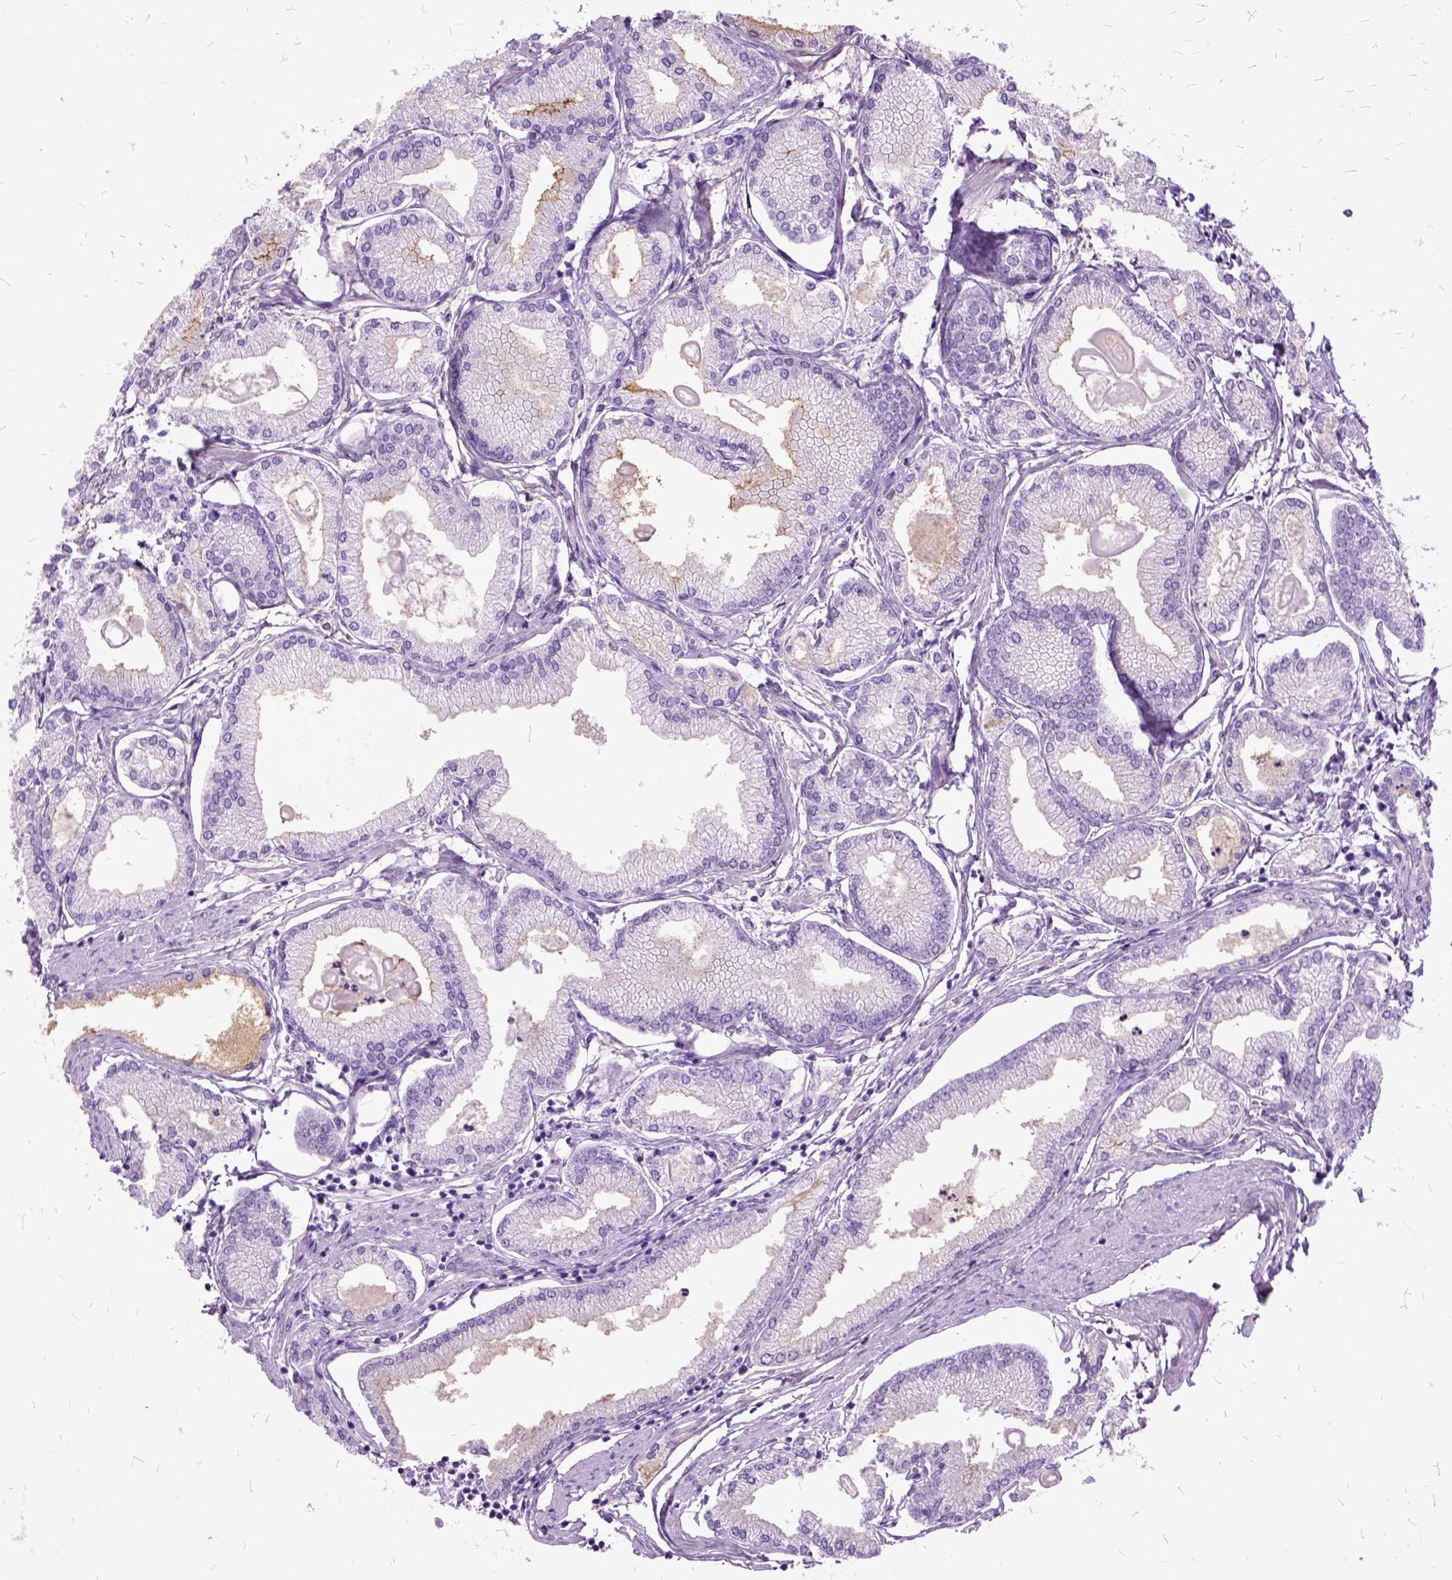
{"staining": {"intensity": "negative", "quantity": "none", "location": "none"}, "tissue": "prostate cancer", "cell_type": "Tumor cells", "image_type": "cancer", "snomed": [{"axis": "morphology", "description": "Adenocarcinoma, High grade"}, {"axis": "topography", "description": "Prostate"}], "caption": "Prostate cancer was stained to show a protein in brown. There is no significant positivity in tumor cells.", "gene": "MME", "patient": {"sex": "male", "age": 68}}